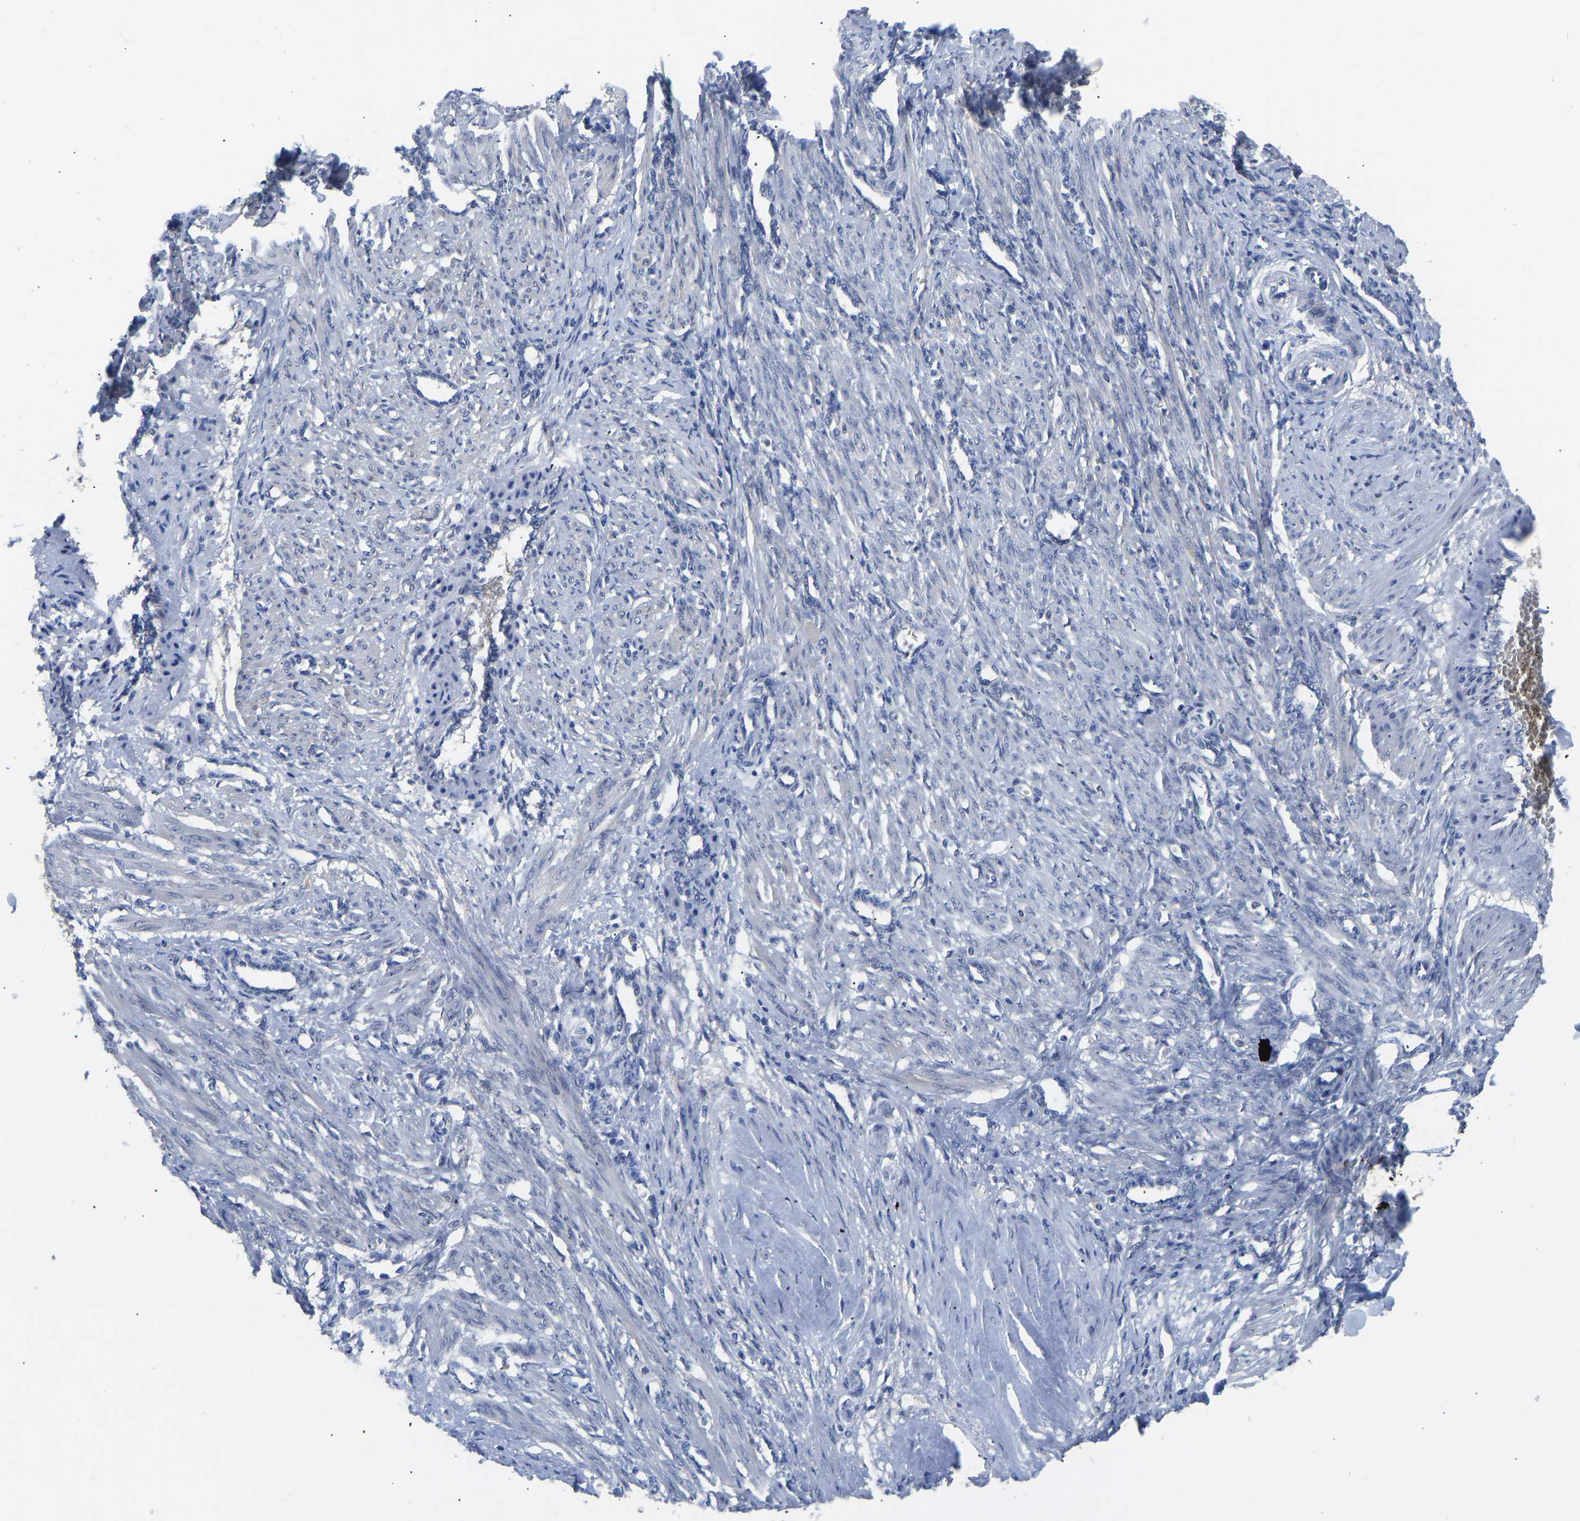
{"staining": {"intensity": "negative", "quantity": "none", "location": "none"}, "tissue": "smooth muscle", "cell_type": "Smooth muscle cells", "image_type": "normal", "snomed": [{"axis": "morphology", "description": "Normal tissue, NOS"}, {"axis": "topography", "description": "Endometrium"}], "caption": "This is an immunohistochemistry (IHC) photomicrograph of normal human smooth muscle. There is no staining in smooth muscle cells.", "gene": "RBP1", "patient": {"sex": "female", "age": 33}}